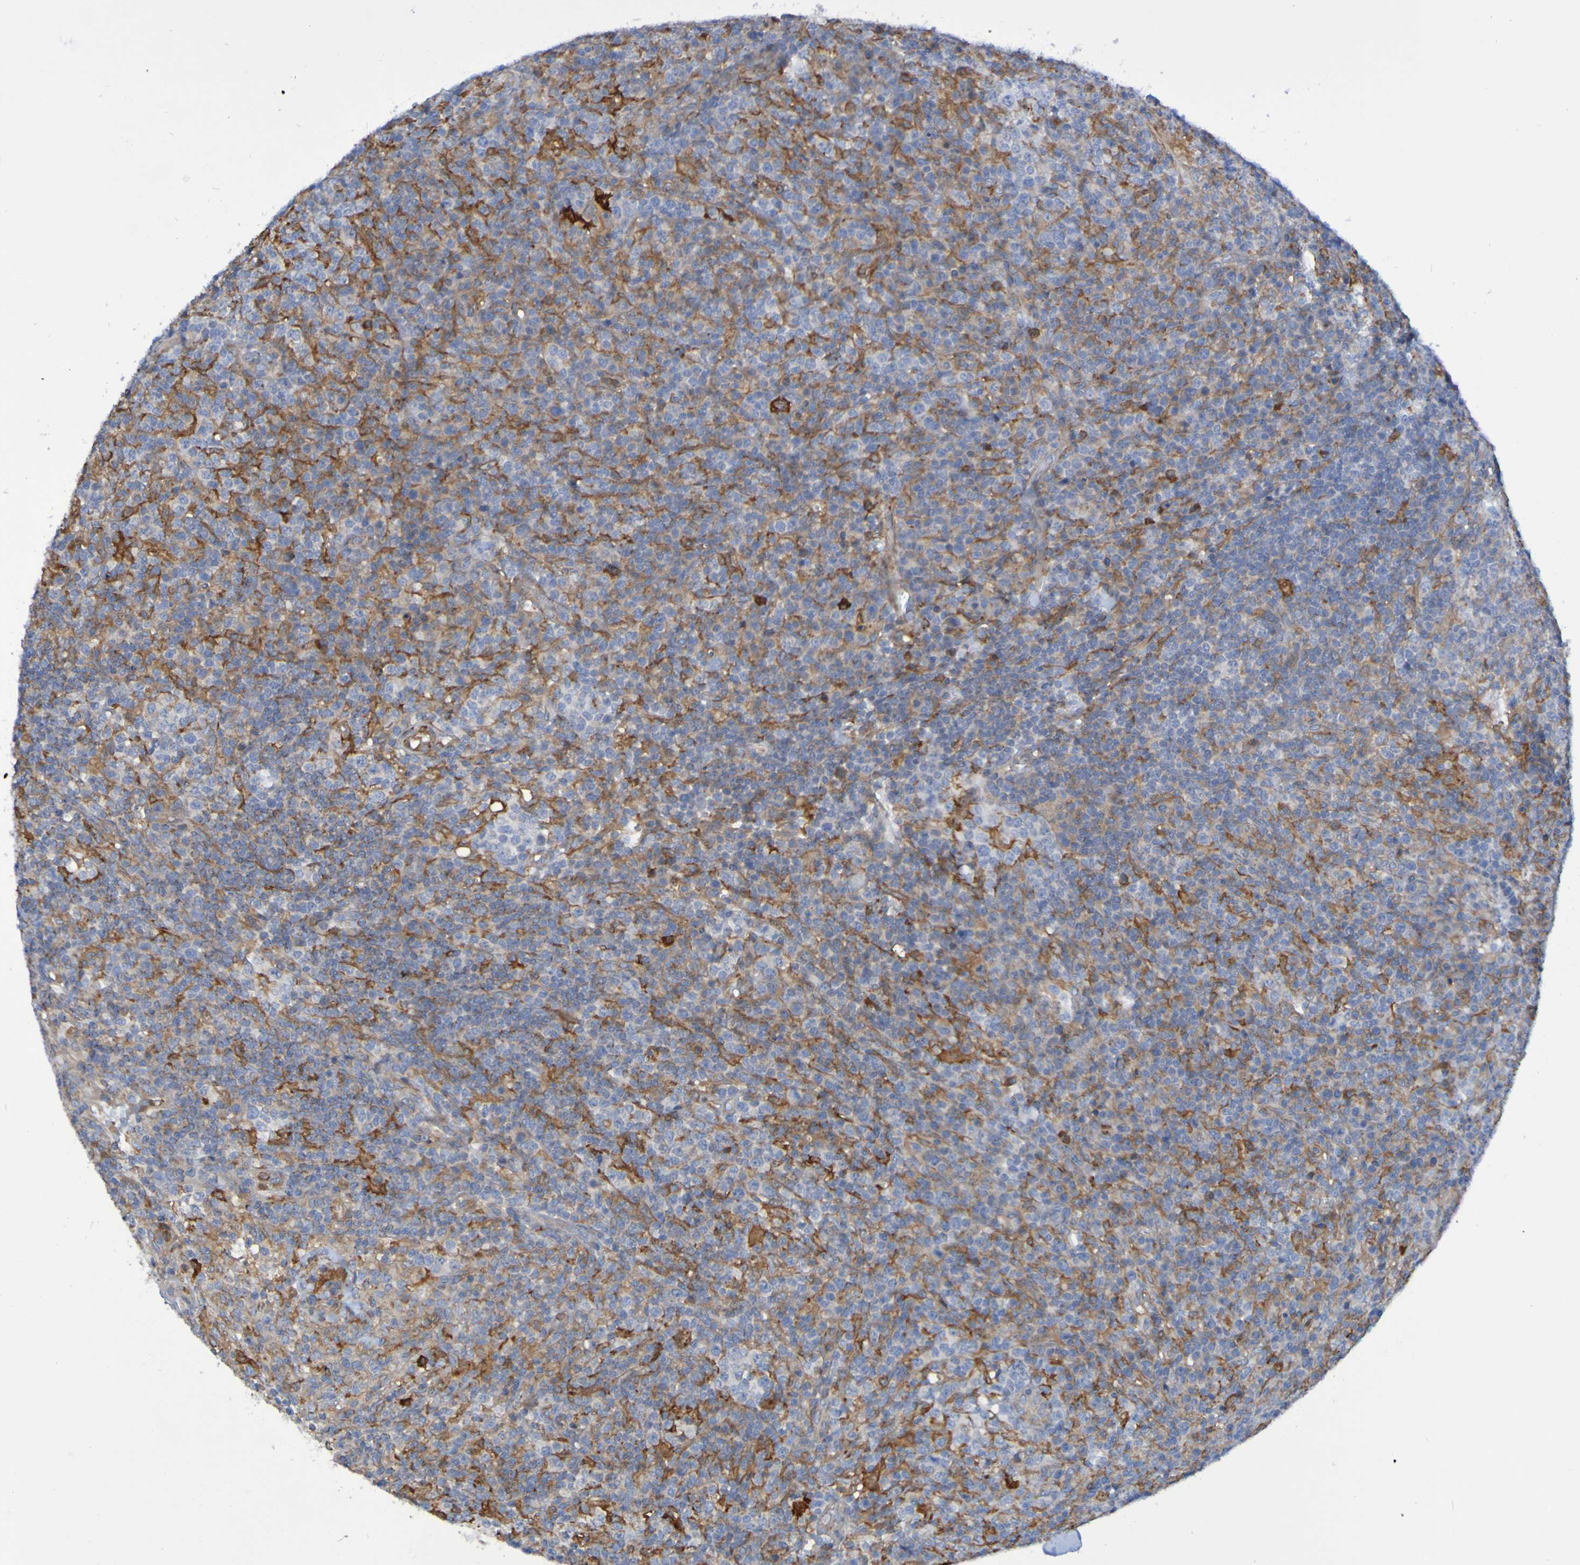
{"staining": {"intensity": "moderate", "quantity": "25%-75%", "location": "cytoplasmic/membranous"}, "tissue": "lymphoma", "cell_type": "Tumor cells", "image_type": "cancer", "snomed": [{"axis": "morphology", "description": "Malignant lymphoma, non-Hodgkin's type, High grade"}, {"axis": "topography", "description": "Lymph node"}], "caption": "Immunohistochemical staining of malignant lymphoma, non-Hodgkin's type (high-grade) displays medium levels of moderate cytoplasmic/membranous positivity in about 25%-75% of tumor cells.", "gene": "SCRG1", "patient": {"sex": "female", "age": 76}}